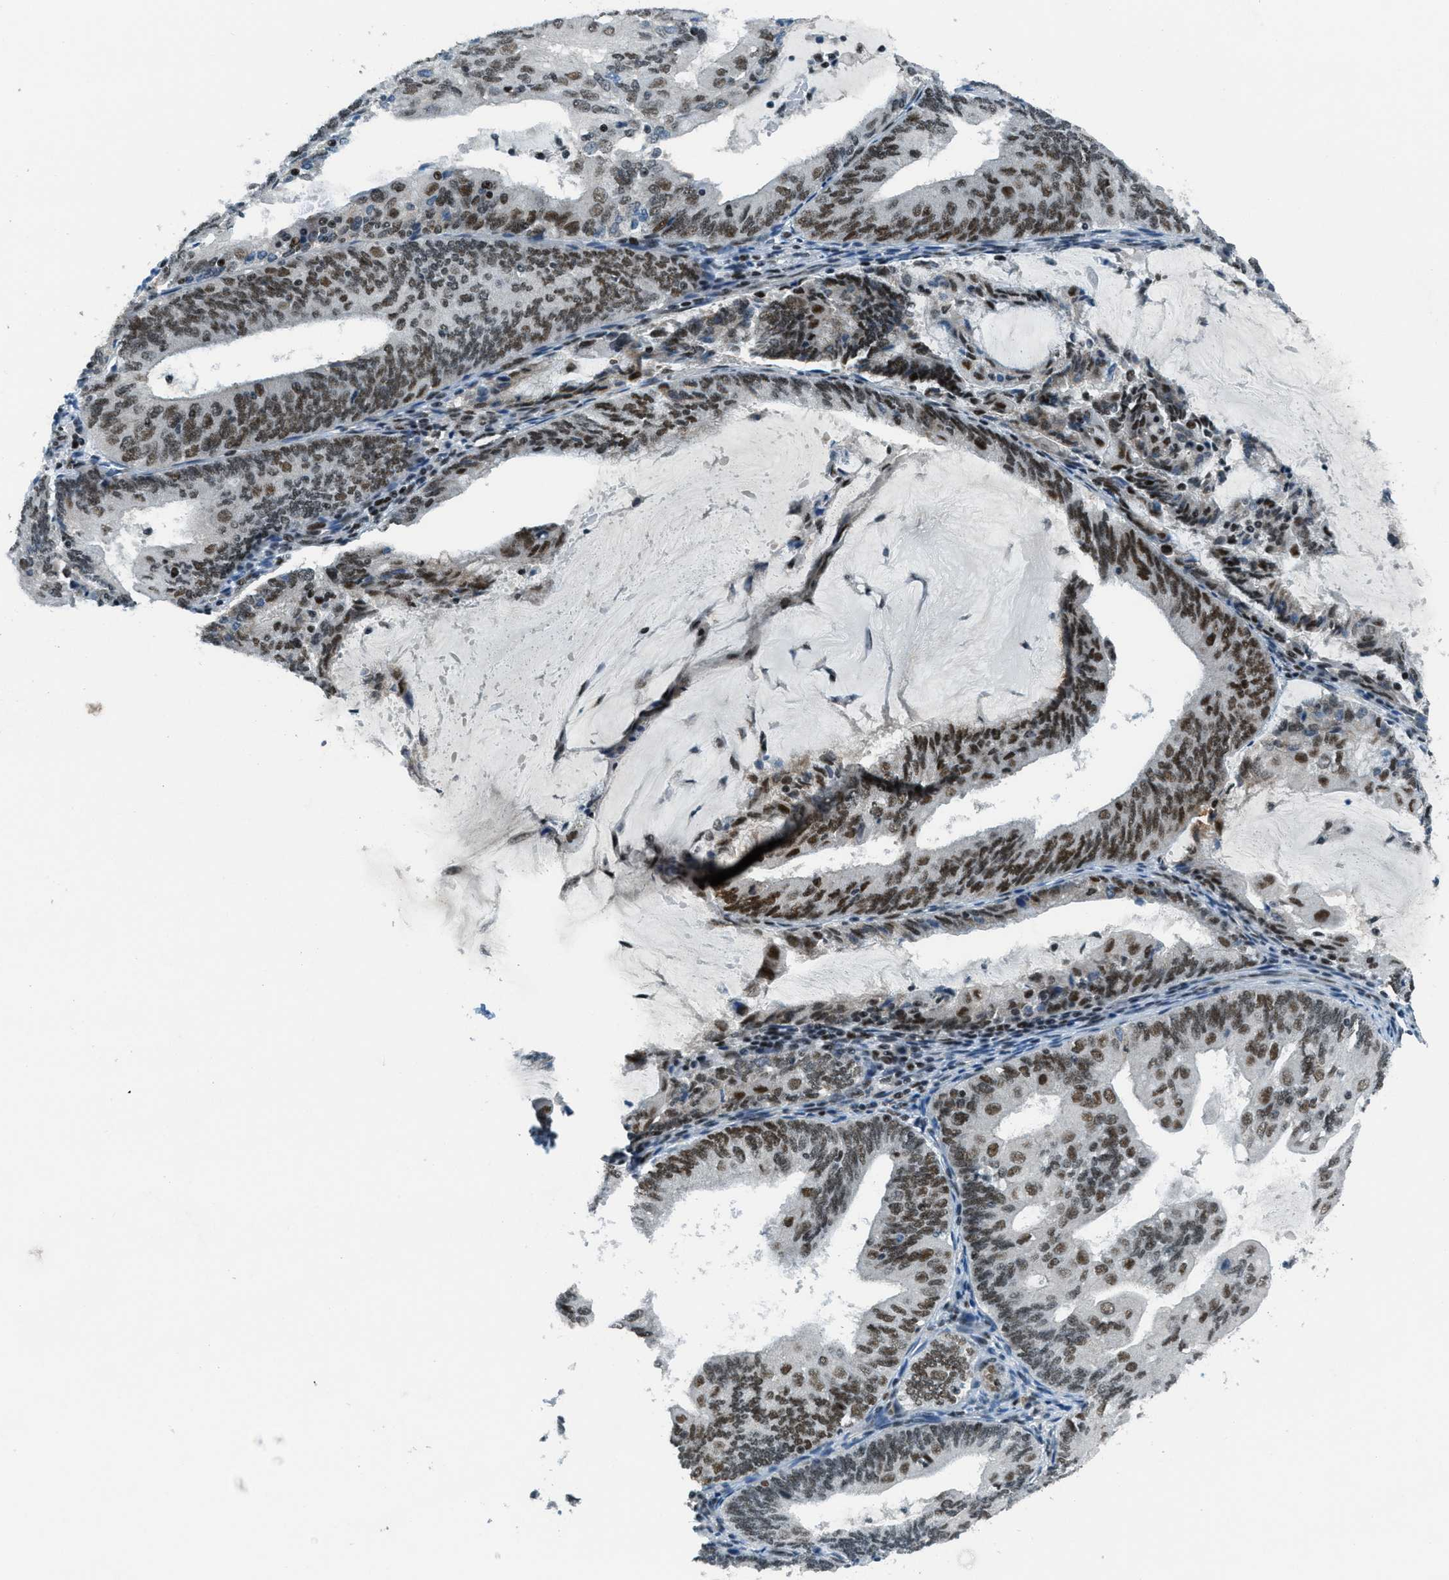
{"staining": {"intensity": "moderate", "quantity": ">75%", "location": "nuclear"}, "tissue": "endometrial cancer", "cell_type": "Tumor cells", "image_type": "cancer", "snomed": [{"axis": "morphology", "description": "Adenocarcinoma, NOS"}, {"axis": "topography", "description": "Endometrium"}], "caption": "Endometrial cancer tissue shows moderate nuclear positivity in approximately >75% of tumor cells, visualized by immunohistochemistry.", "gene": "KLF6", "patient": {"sex": "female", "age": 81}}